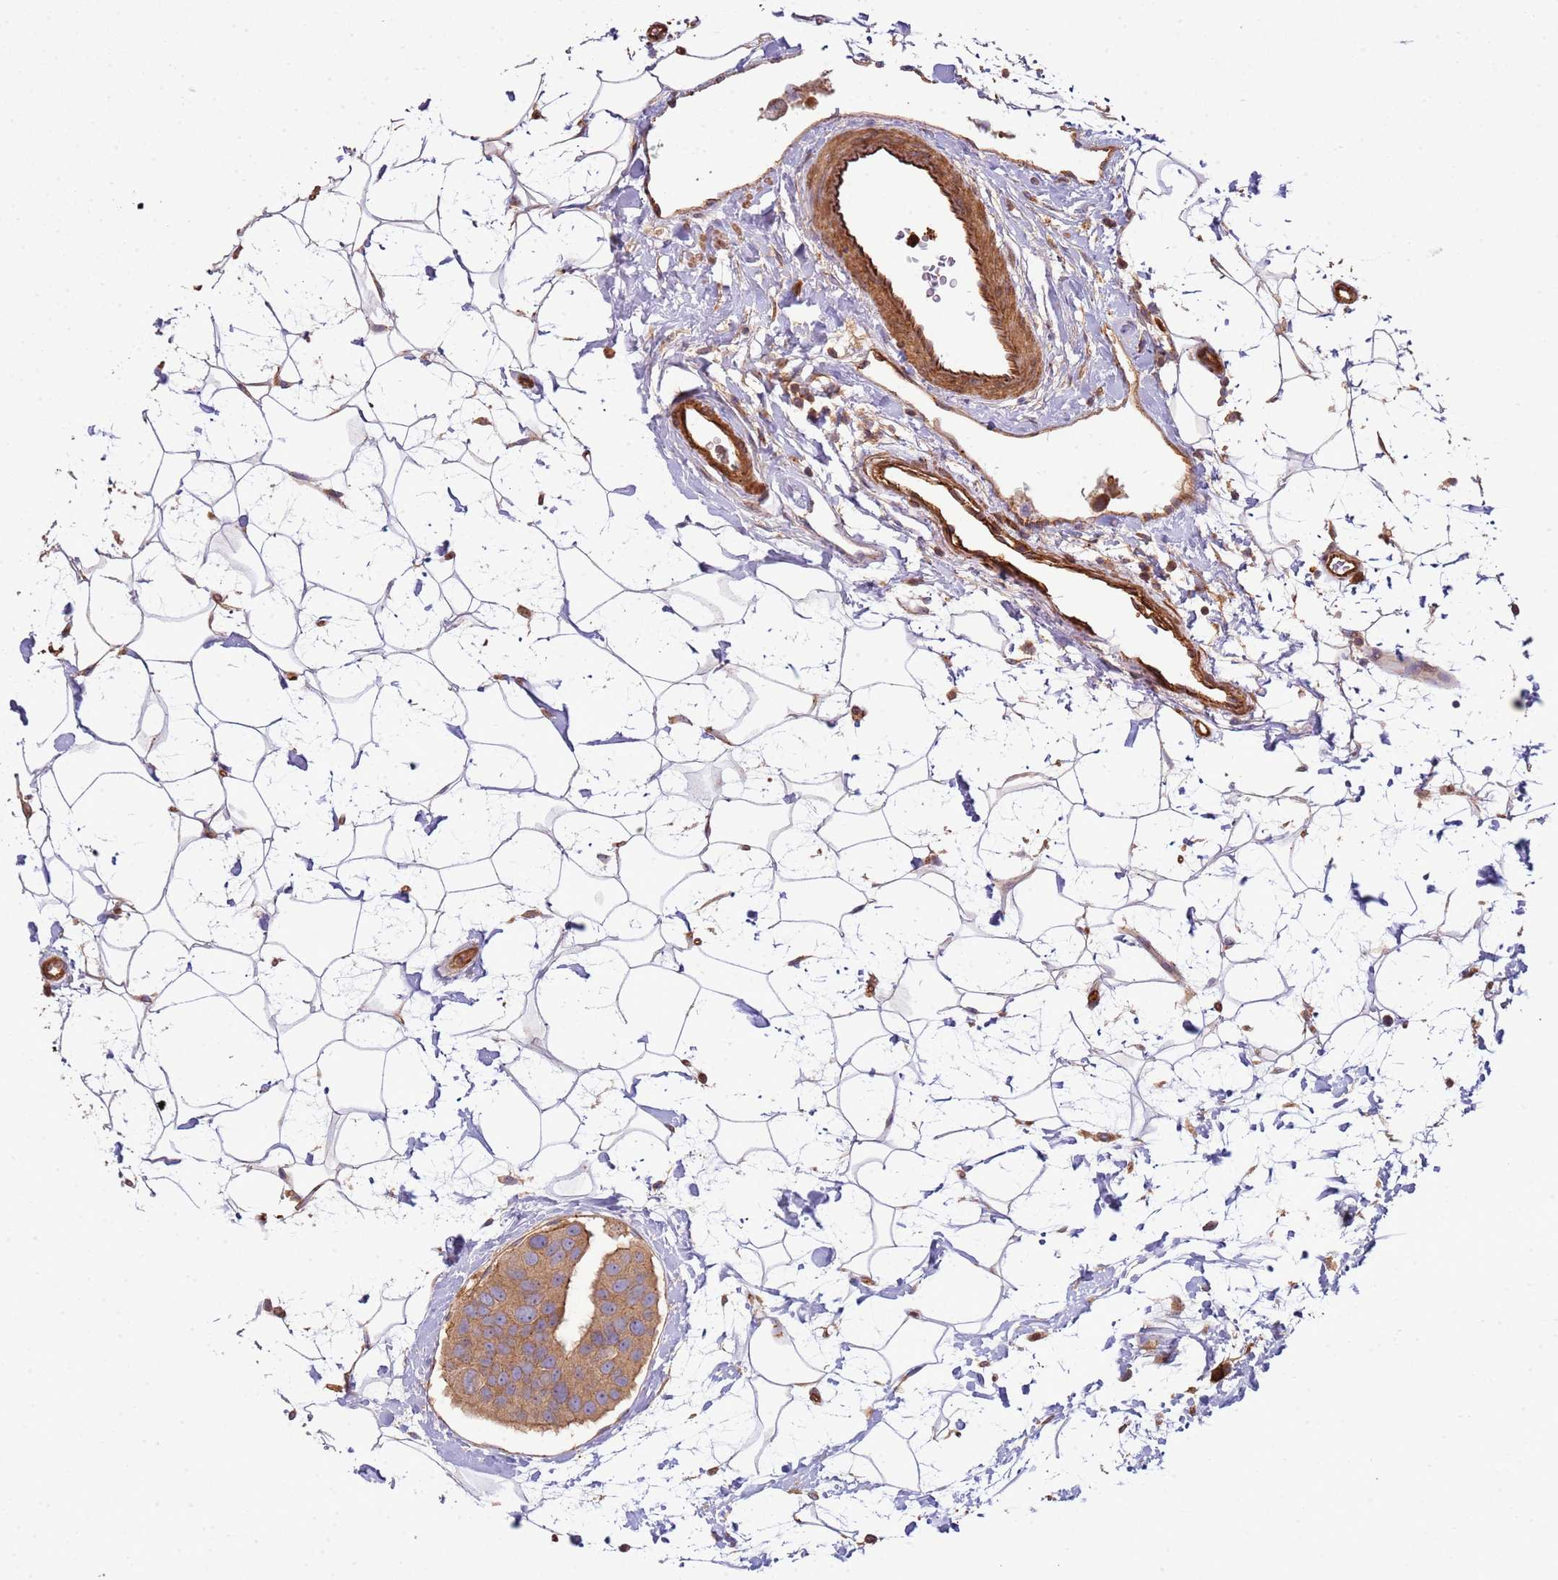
{"staining": {"intensity": "moderate", "quantity": ">75%", "location": "cytoplasmic/membranous"}, "tissue": "breast cancer", "cell_type": "Tumor cells", "image_type": "cancer", "snomed": [{"axis": "morphology", "description": "Normal tissue, NOS"}, {"axis": "morphology", "description": "Duct carcinoma"}, {"axis": "topography", "description": "Breast"}], "caption": "Brown immunohistochemical staining in breast invasive ductal carcinoma shows moderate cytoplasmic/membranous expression in about >75% of tumor cells.", "gene": "NDUFAF4", "patient": {"sex": "female", "age": 39}}